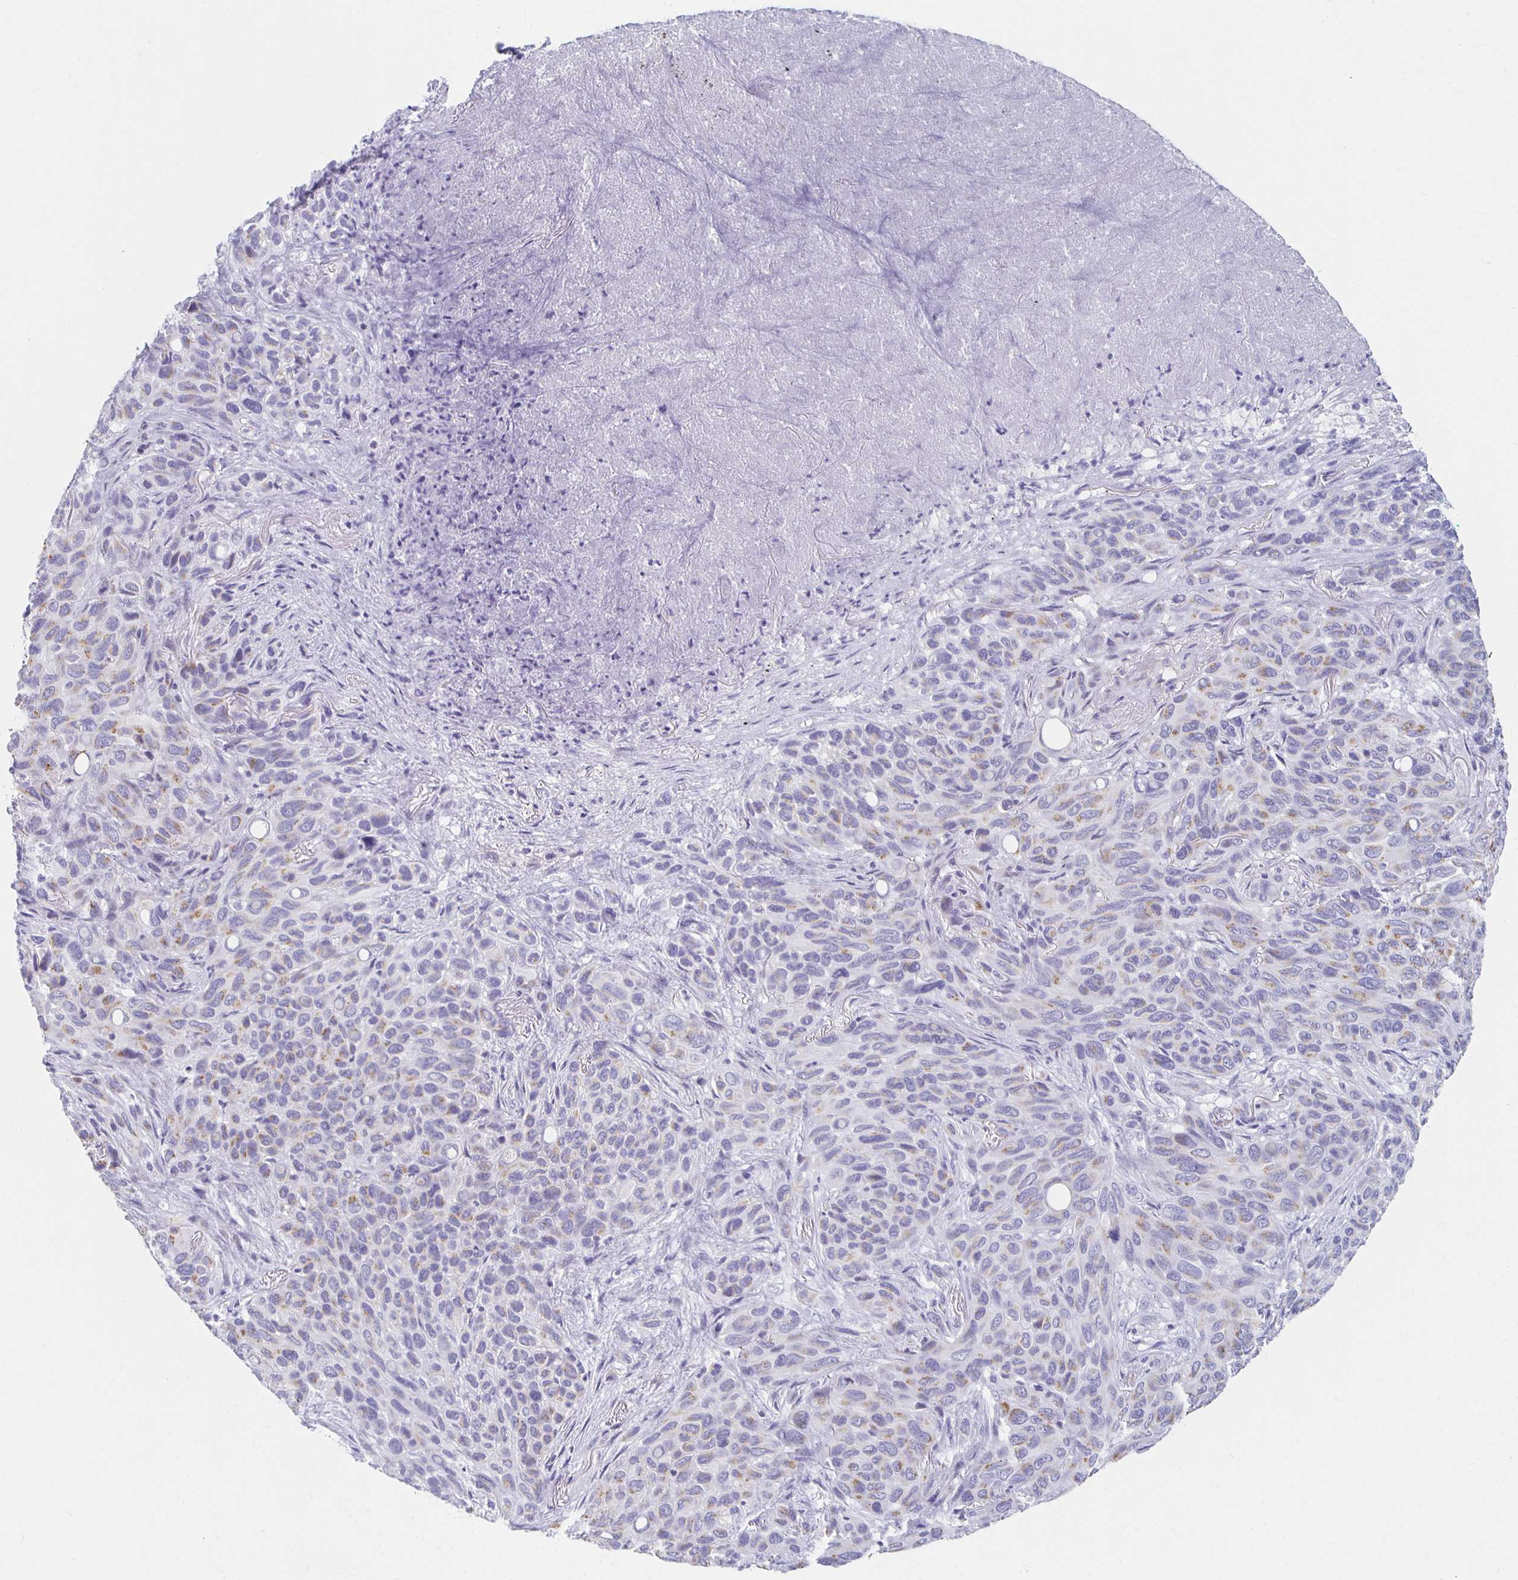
{"staining": {"intensity": "moderate", "quantity": "<25%", "location": "cytoplasmic/membranous"}, "tissue": "melanoma", "cell_type": "Tumor cells", "image_type": "cancer", "snomed": [{"axis": "morphology", "description": "Malignant melanoma, Metastatic site"}, {"axis": "topography", "description": "Lung"}], "caption": "Protein analysis of melanoma tissue exhibits moderate cytoplasmic/membranous staining in approximately <25% of tumor cells.", "gene": "TEX44", "patient": {"sex": "male", "age": 48}}